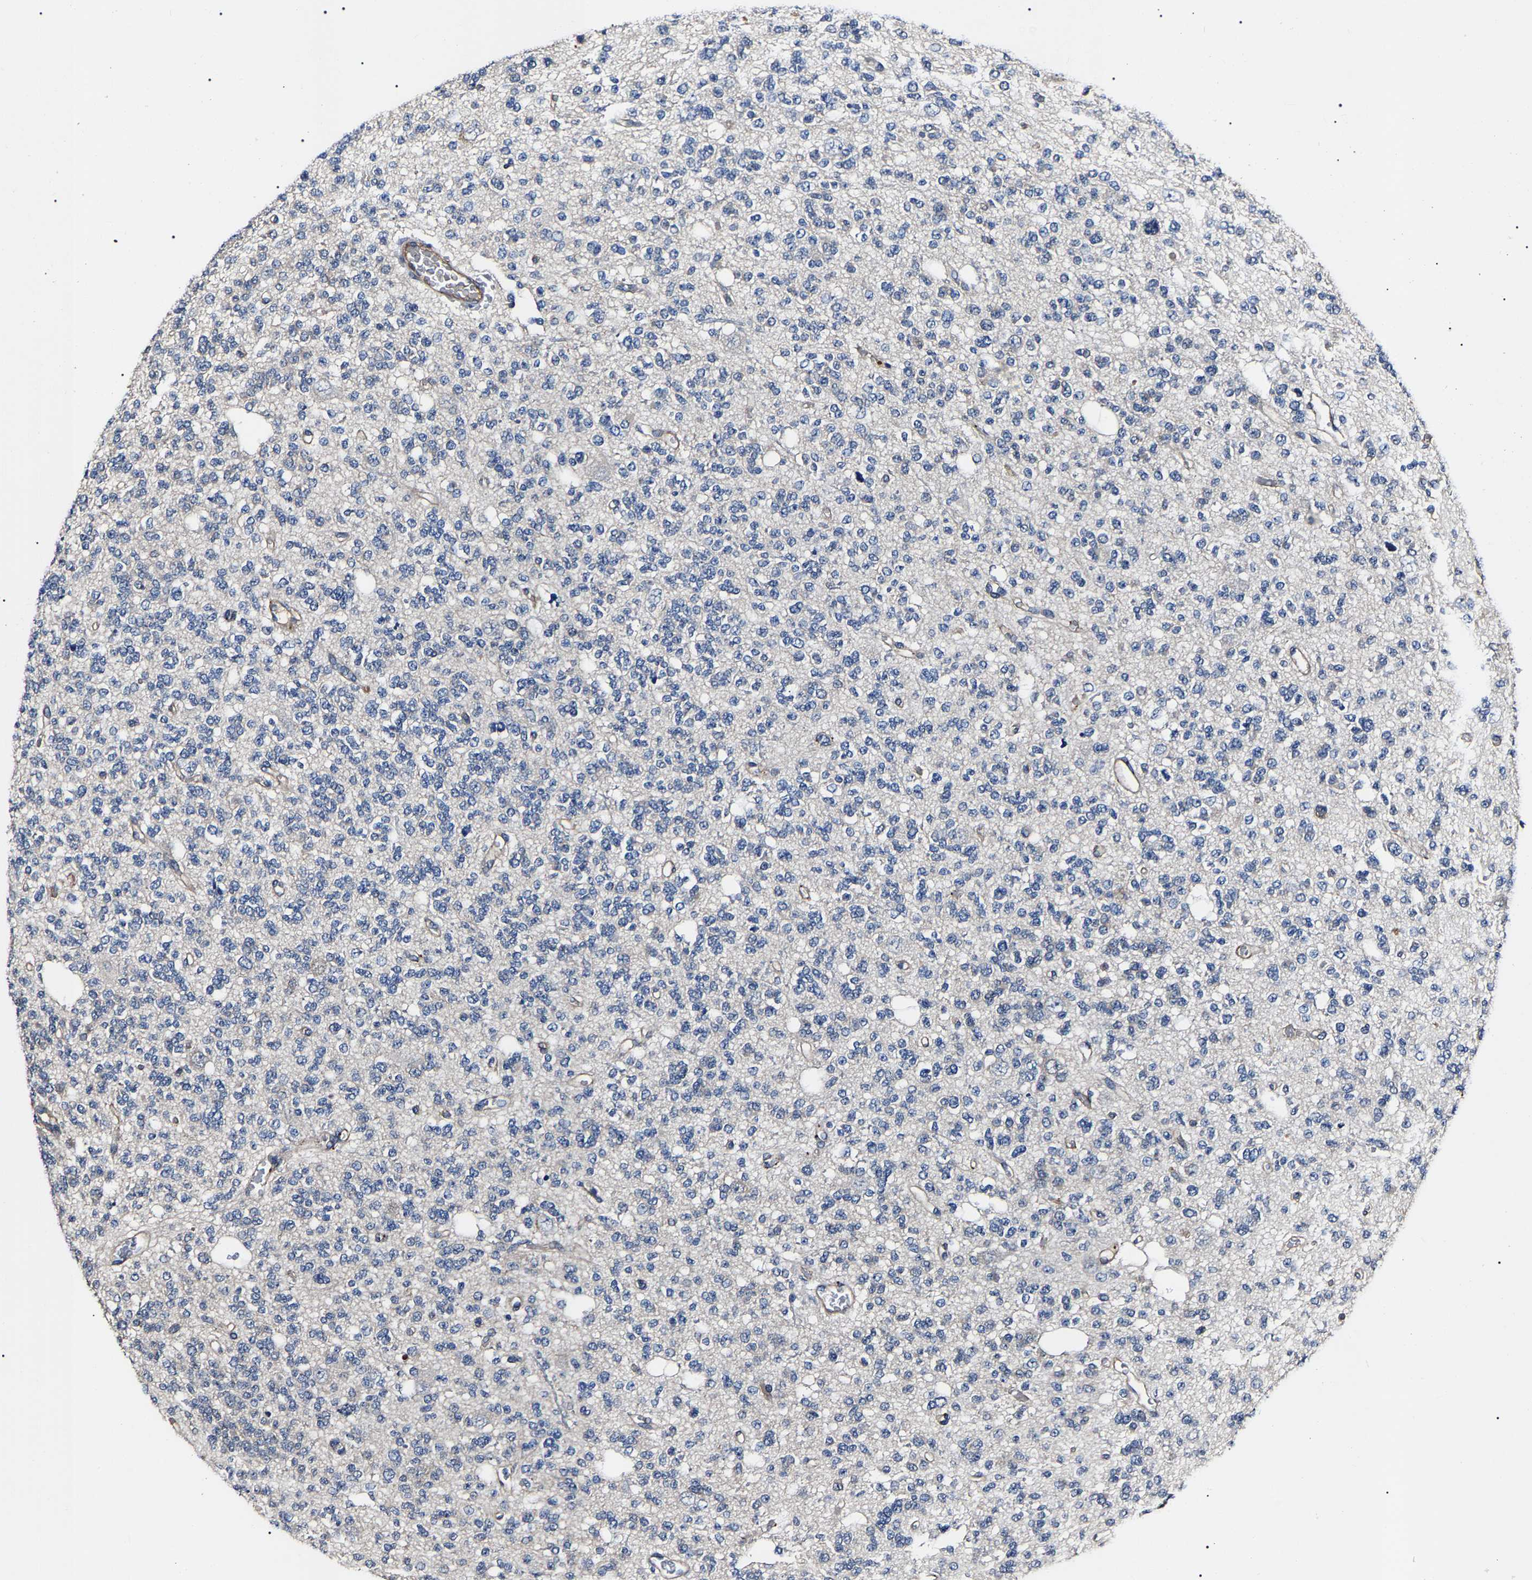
{"staining": {"intensity": "negative", "quantity": "none", "location": "none"}, "tissue": "glioma", "cell_type": "Tumor cells", "image_type": "cancer", "snomed": [{"axis": "morphology", "description": "Glioma, malignant, Low grade"}, {"axis": "topography", "description": "Brain"}], "caption": "A high-resolution micrograph shows immunohistochemistry staining of malignant low-grade glioma, which exhibits no significant staining in tumor cells.", "gene": "KLHL42", "patient": {"sex": "male", "age": 38}}